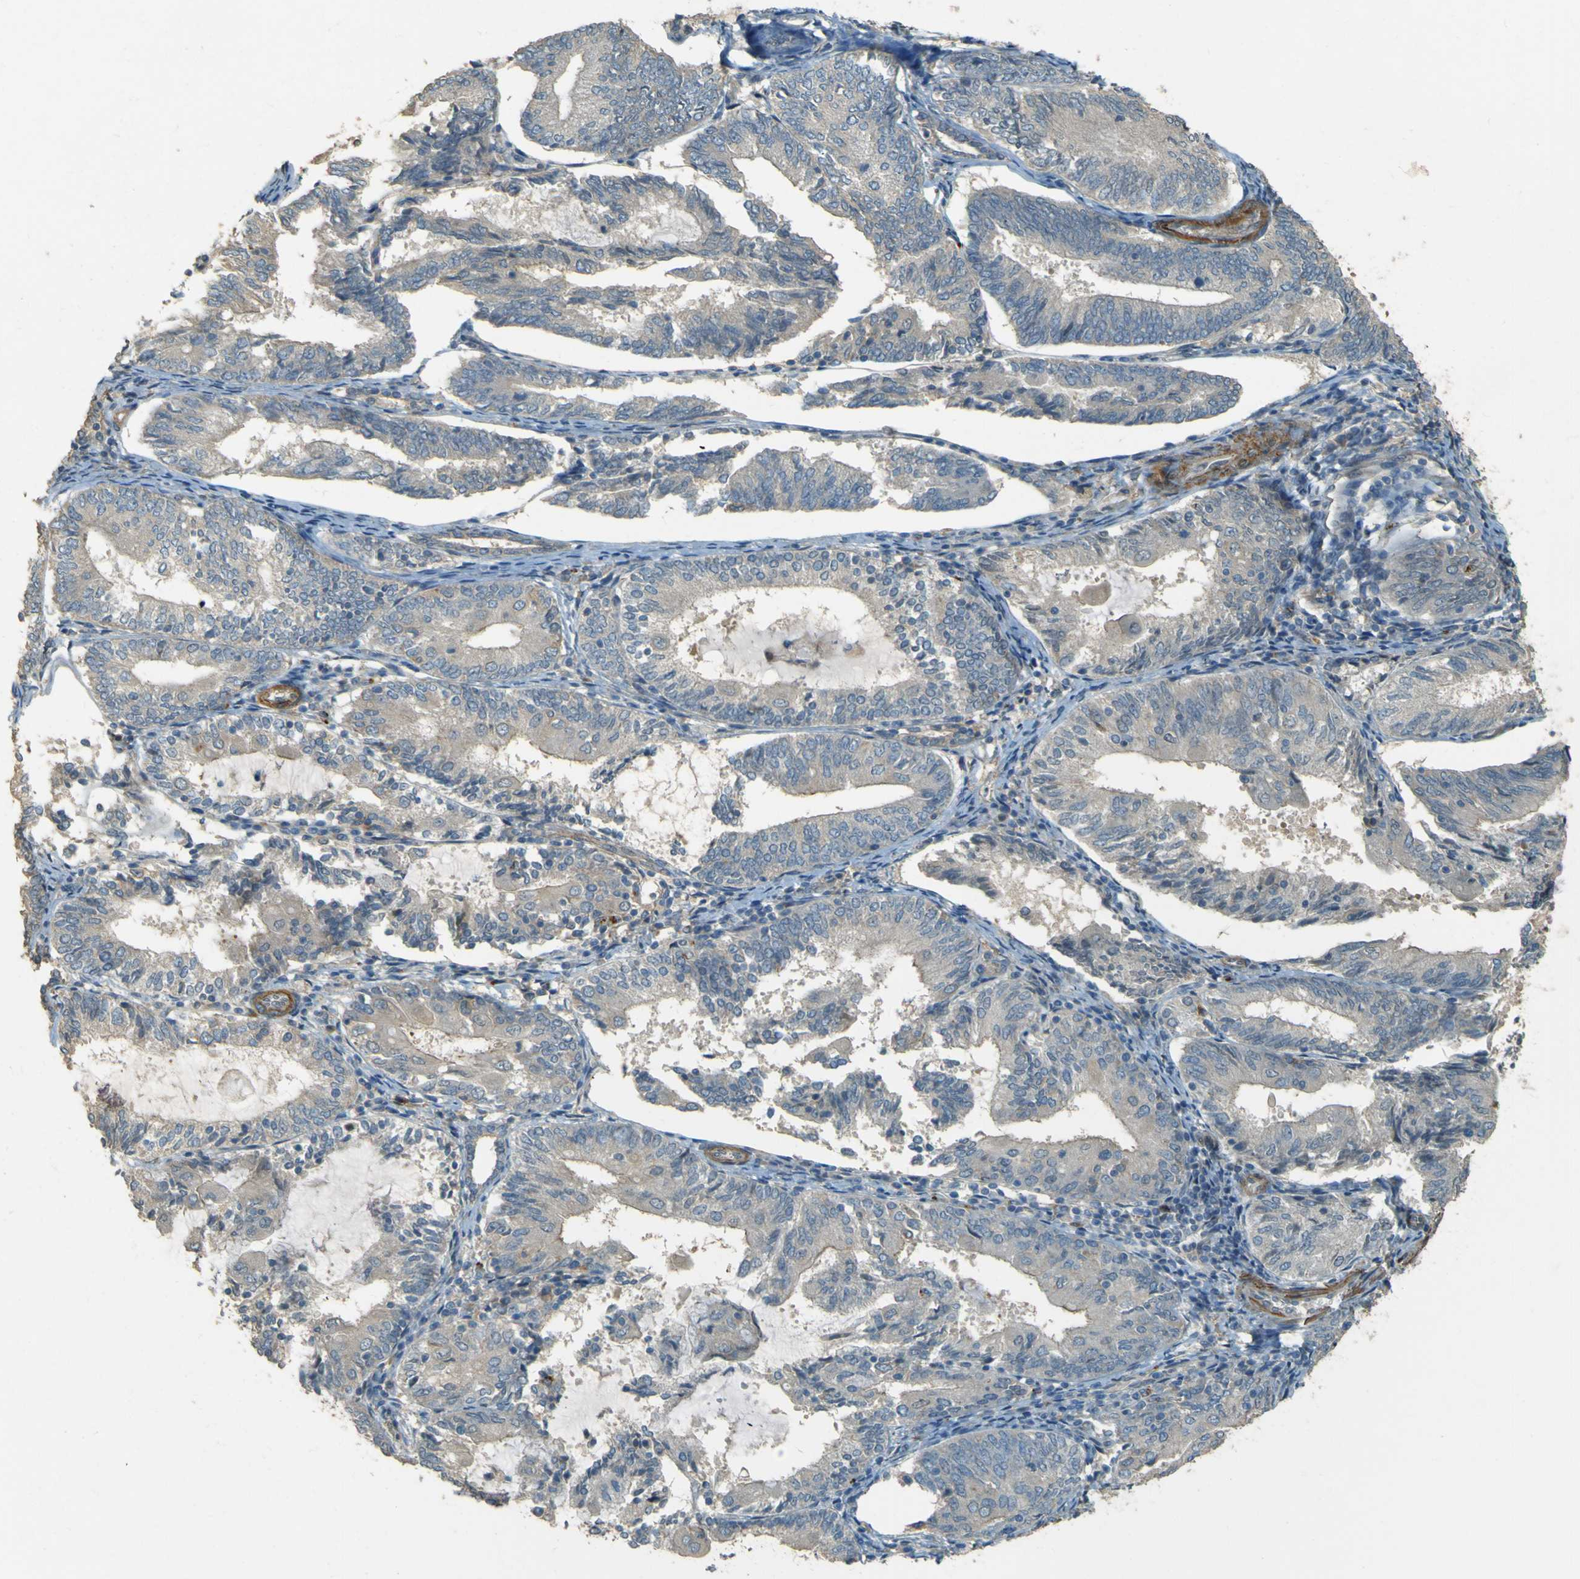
{"staining": {"intensity": "weak", "quantity": "<25%", "location": "cytoplasmic/membranous"}, "tissue": "endometrial cancer", "cell_type": "Tumor cells", "image_type": "cancer", "snomed": [{"axis": "morphology", "description": "Adenocarcinoma, NOS"}, {"axis": "topography", "description": "Endometrium"}], "caption": "Endometrial cancer stained for a protein using immunohistochemistry (IHC) exhibits no staining tumor cells.", "gene": "NEXN", "patient": {"sex": "female", "age": 81}}